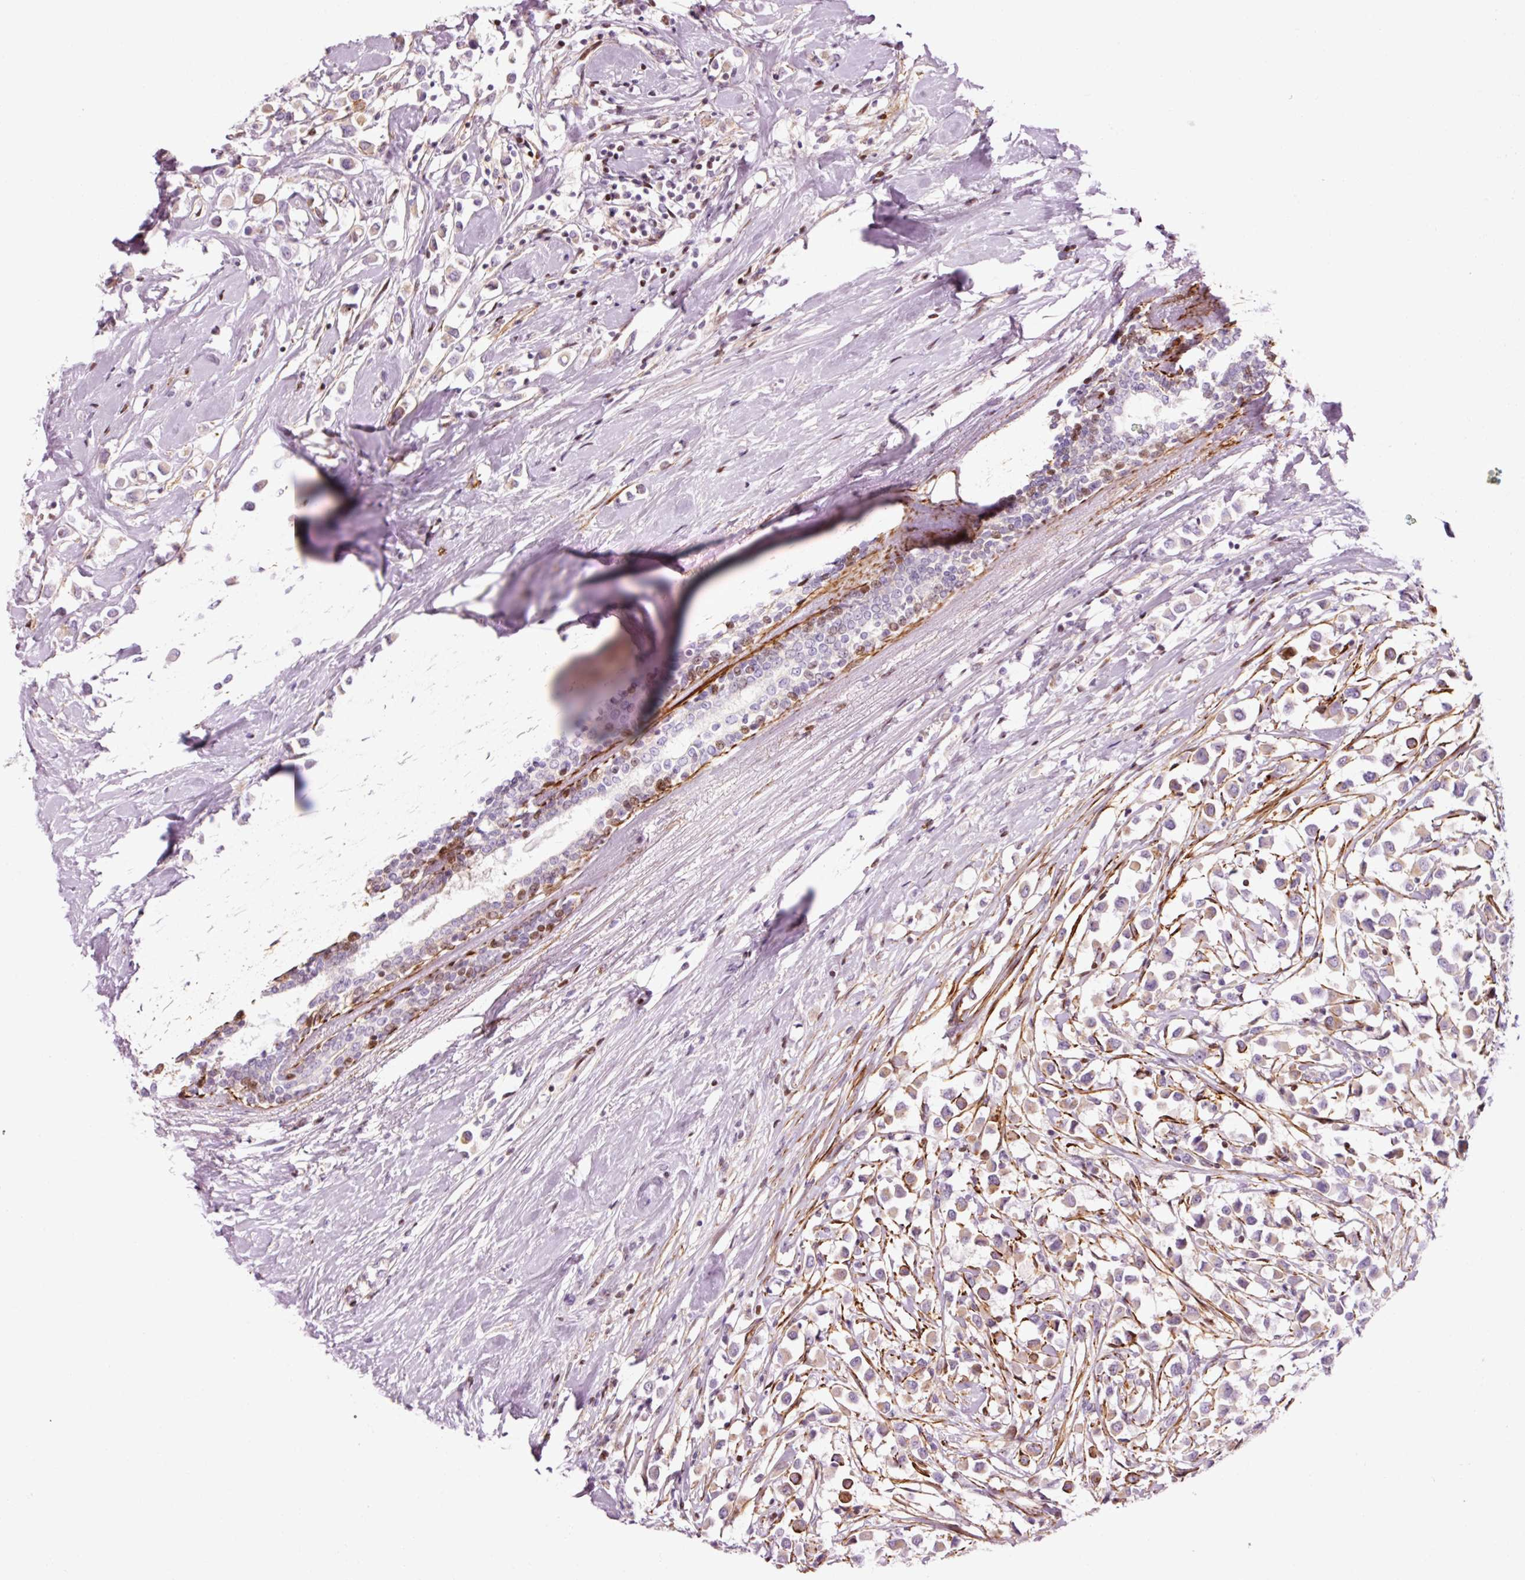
{"staining": {"intensity": "weak", "quantity": "<25%", "location": "cytoplasmic/membranous"}, "tissue": "breast cancer", "cell_type": "Tumor cells", "image_type": "cancer", "snomed": [{"axis": "morphology", "description": "Duct carcinoma"}, {"axis": "topography", "description": "Breast"}], "caption": "IHC micrograph of neoplastic tissue: human breast cancer (intraductal carcinoma) stained with DAB (3,3'-diaminobenzidine) shows no significant protein expression in tumor cells.", "gene": "ANKRD20A1", "patient": {"sex": "female", "age": 61}}